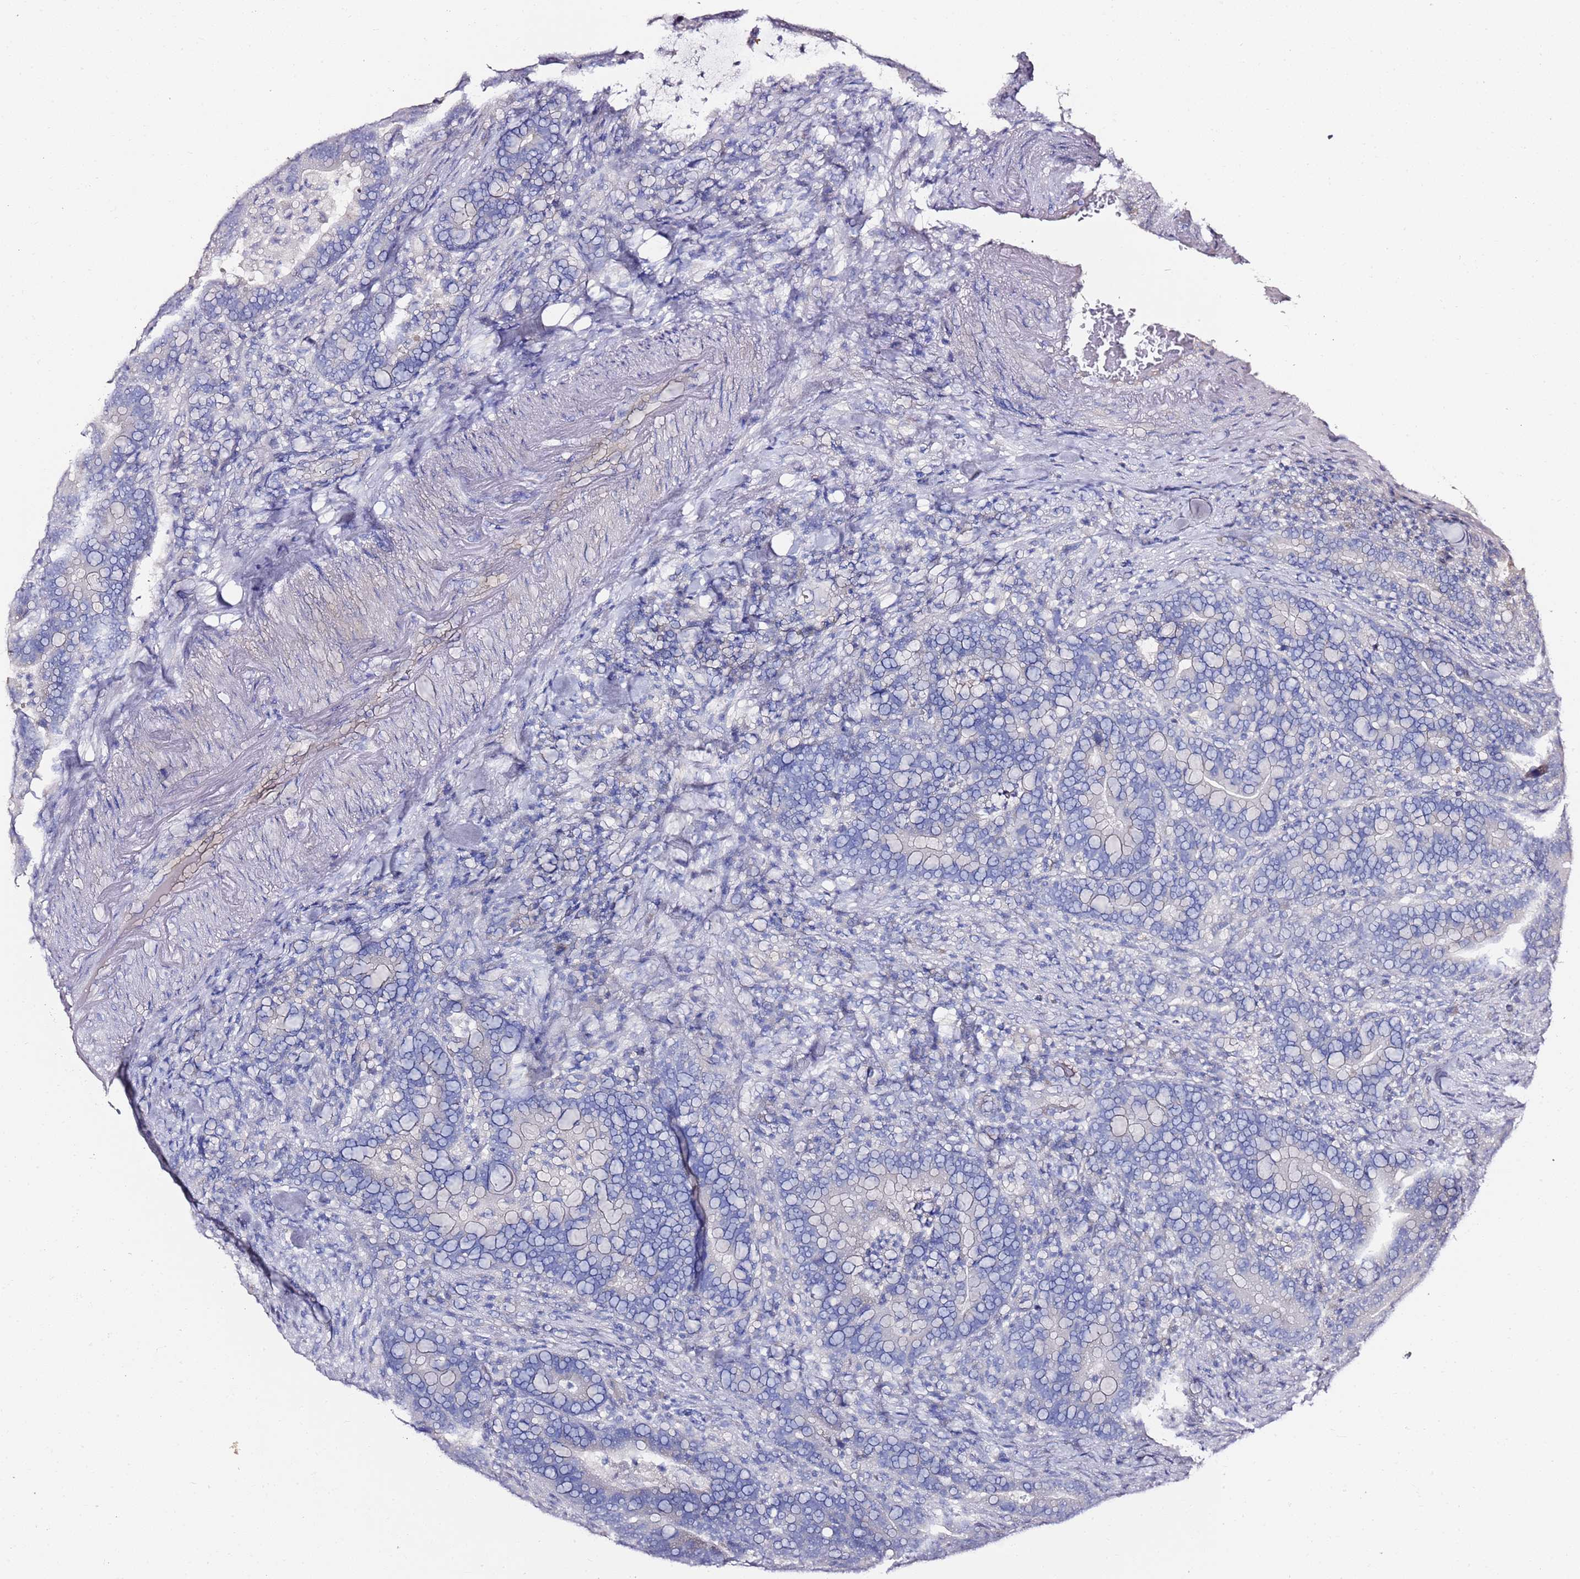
{"staining": {"intensity": "negative", "quantity": "none", "location": "none"}, "tissue": "colorectal cancer", "cell_type": "Tumor cells", "image_type": "cancer", "snomed": [{"axis": "morphology", "description": "Adenocarcinoma, NOS"}, {"axis": "topography", "description": "Colon"}], "caption": "Tumor cells show no significant protein positivity in colorectal cancer (adenocarcinoma).", "gene": "MYBPC3", "patient": {"sex": "female", "age": 66}}